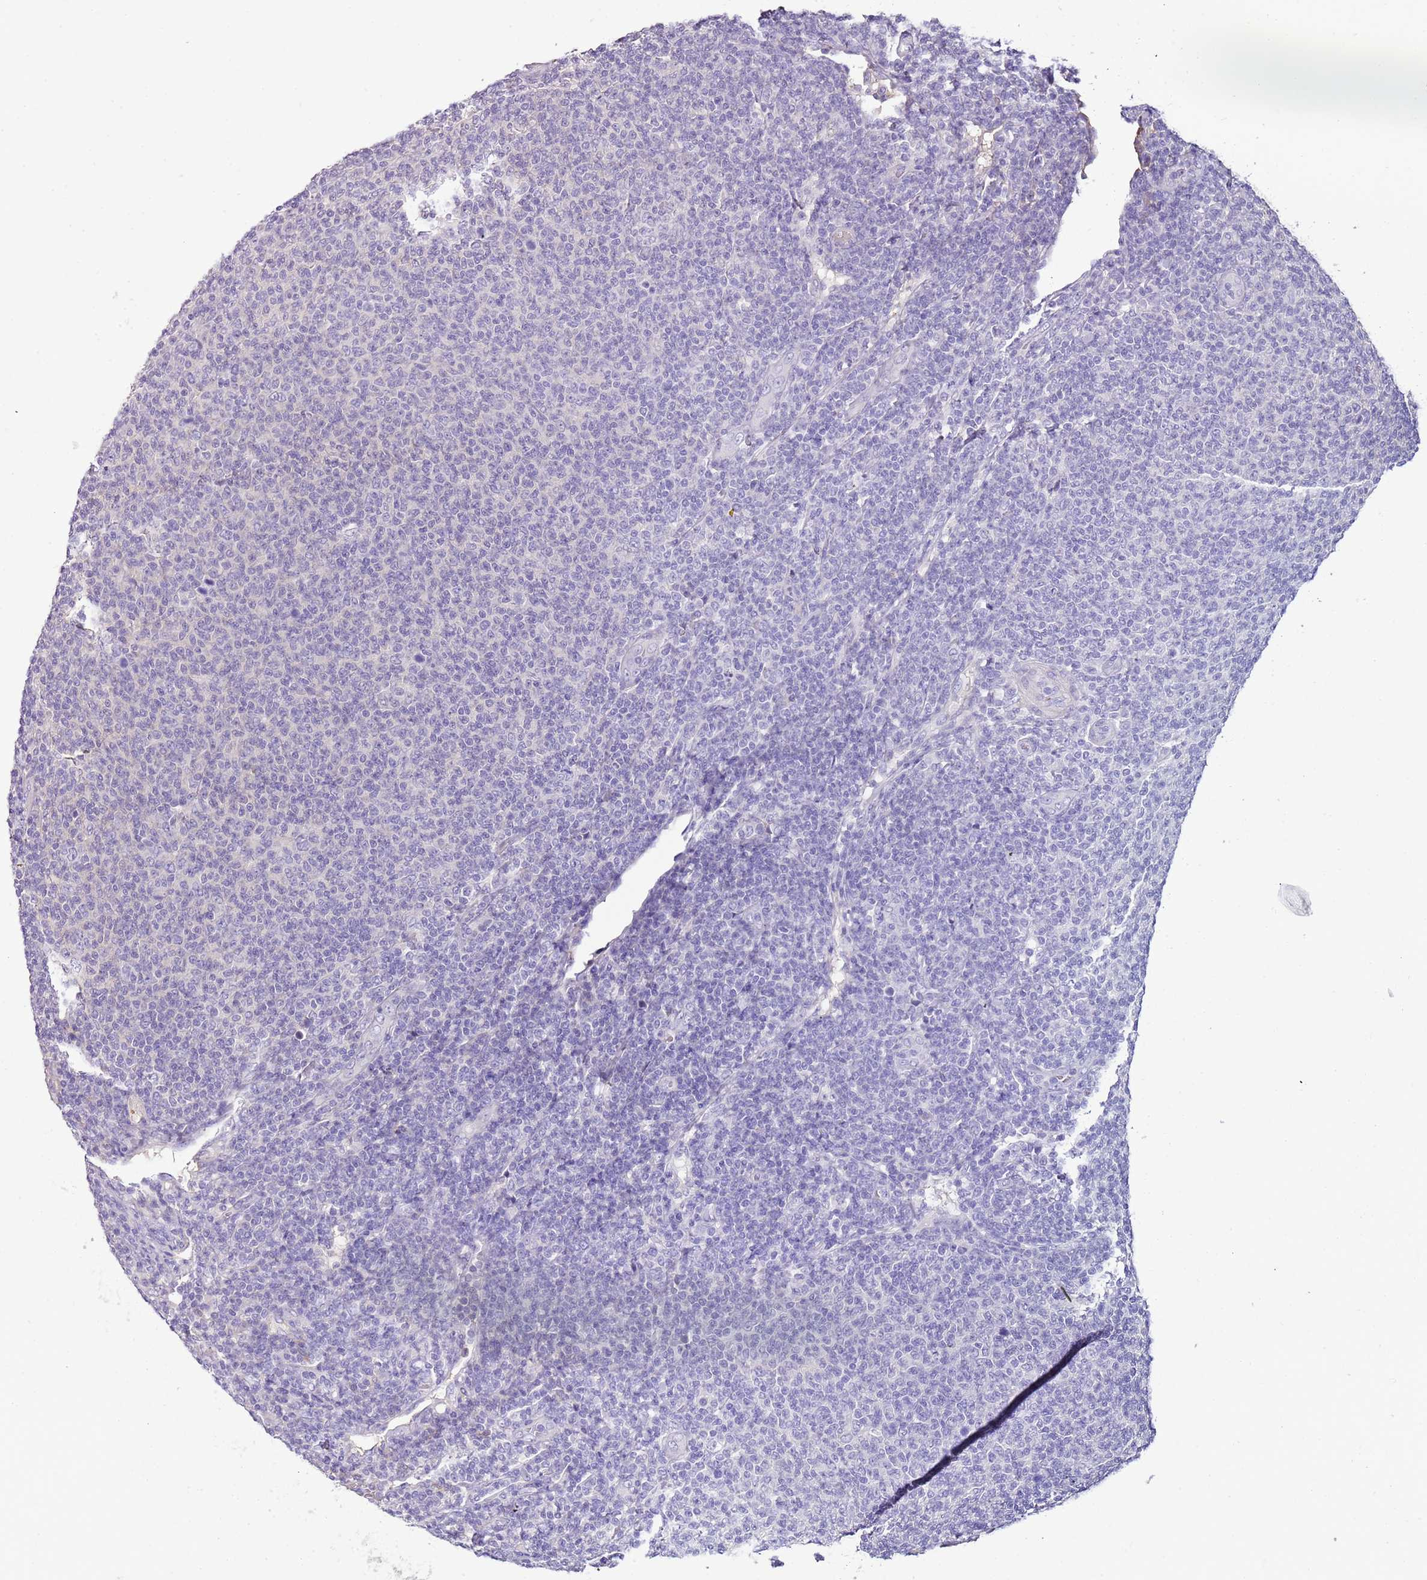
{"staining": {"intensity": "negative", "quantity": "none", "location": "none"}, "tissue": "lymphoma", "cell_type": "Tumor cells", "image_type": "cancer", "snomed": [{"axis": "morphology", "description": "Malignant lymphoma, non-Hodgkin's type, Low grade"}, {"axis": "topography", "description": "Lymph node"}], "caption": "This is an IHC histopathology image of low-grade malignant lymphoma, non-Hodgkin's type. There is no expression in tumor cells.", "gene": "DENR", "patient": {"sex": "male", "age": 66}}